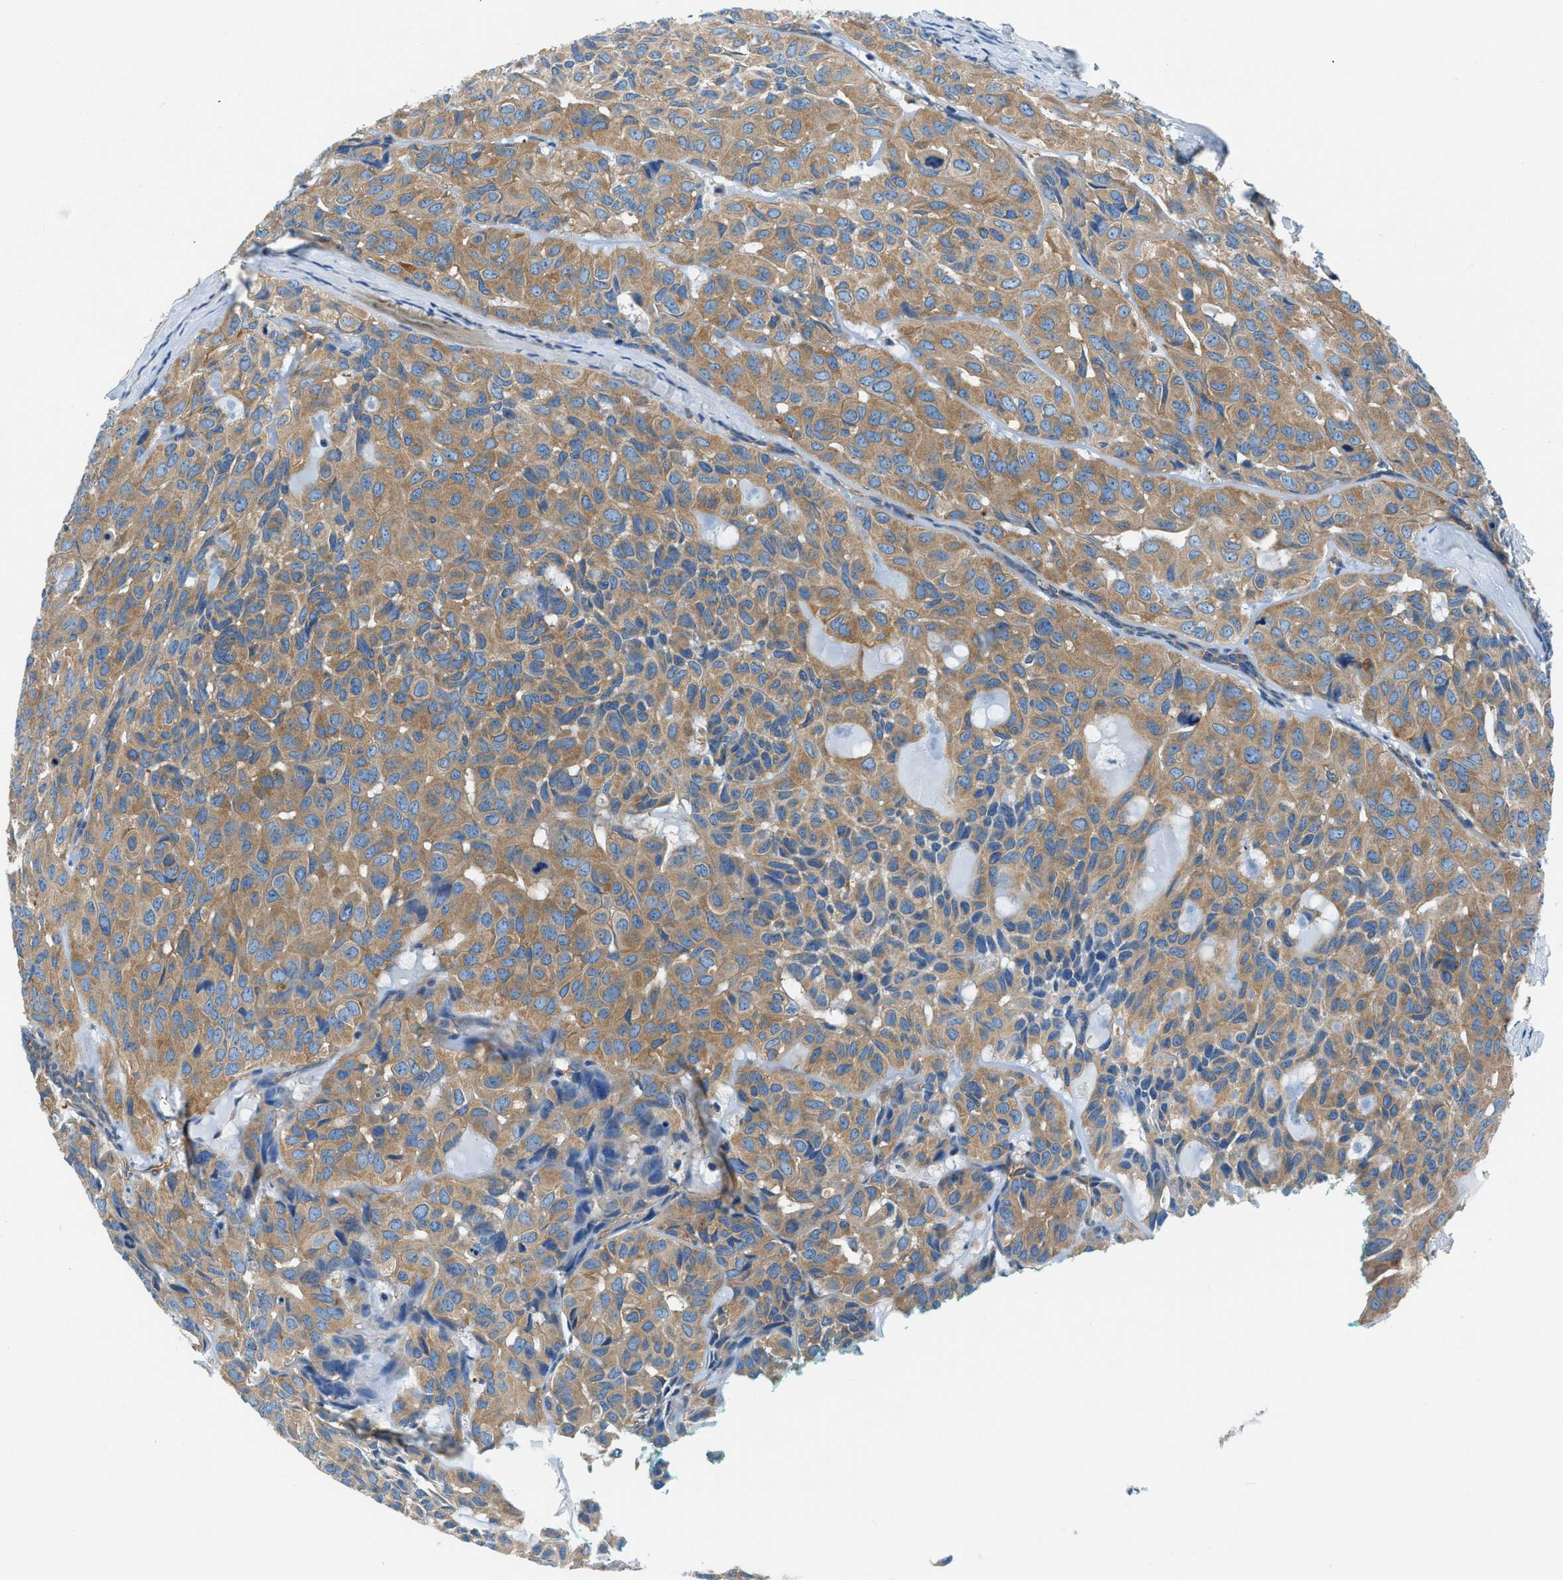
{"staining": {"intensity": "moderate", "quantity": ">75%", "location": "cytoplasmic/membranous"}, "tissue": "head and neck cancer", "cell_type": "Tumor cells", "image_type": "cancer", "snomed": [{"axis": "morphology", "description": "Adenocarcinoma, NOS"}, {"axis": "topography", "description": "Salivary gland, NOS"}, {"axis": "topography", "description": "Head-Neck"}], "caption": "Tumor cells reveal moderate cytoplasmic/membranous expression in approximately >75% of cells in head and neck adenocarcinoma.", "gene": "SARS1", "patient": {"sex": "female", "age": 76}}